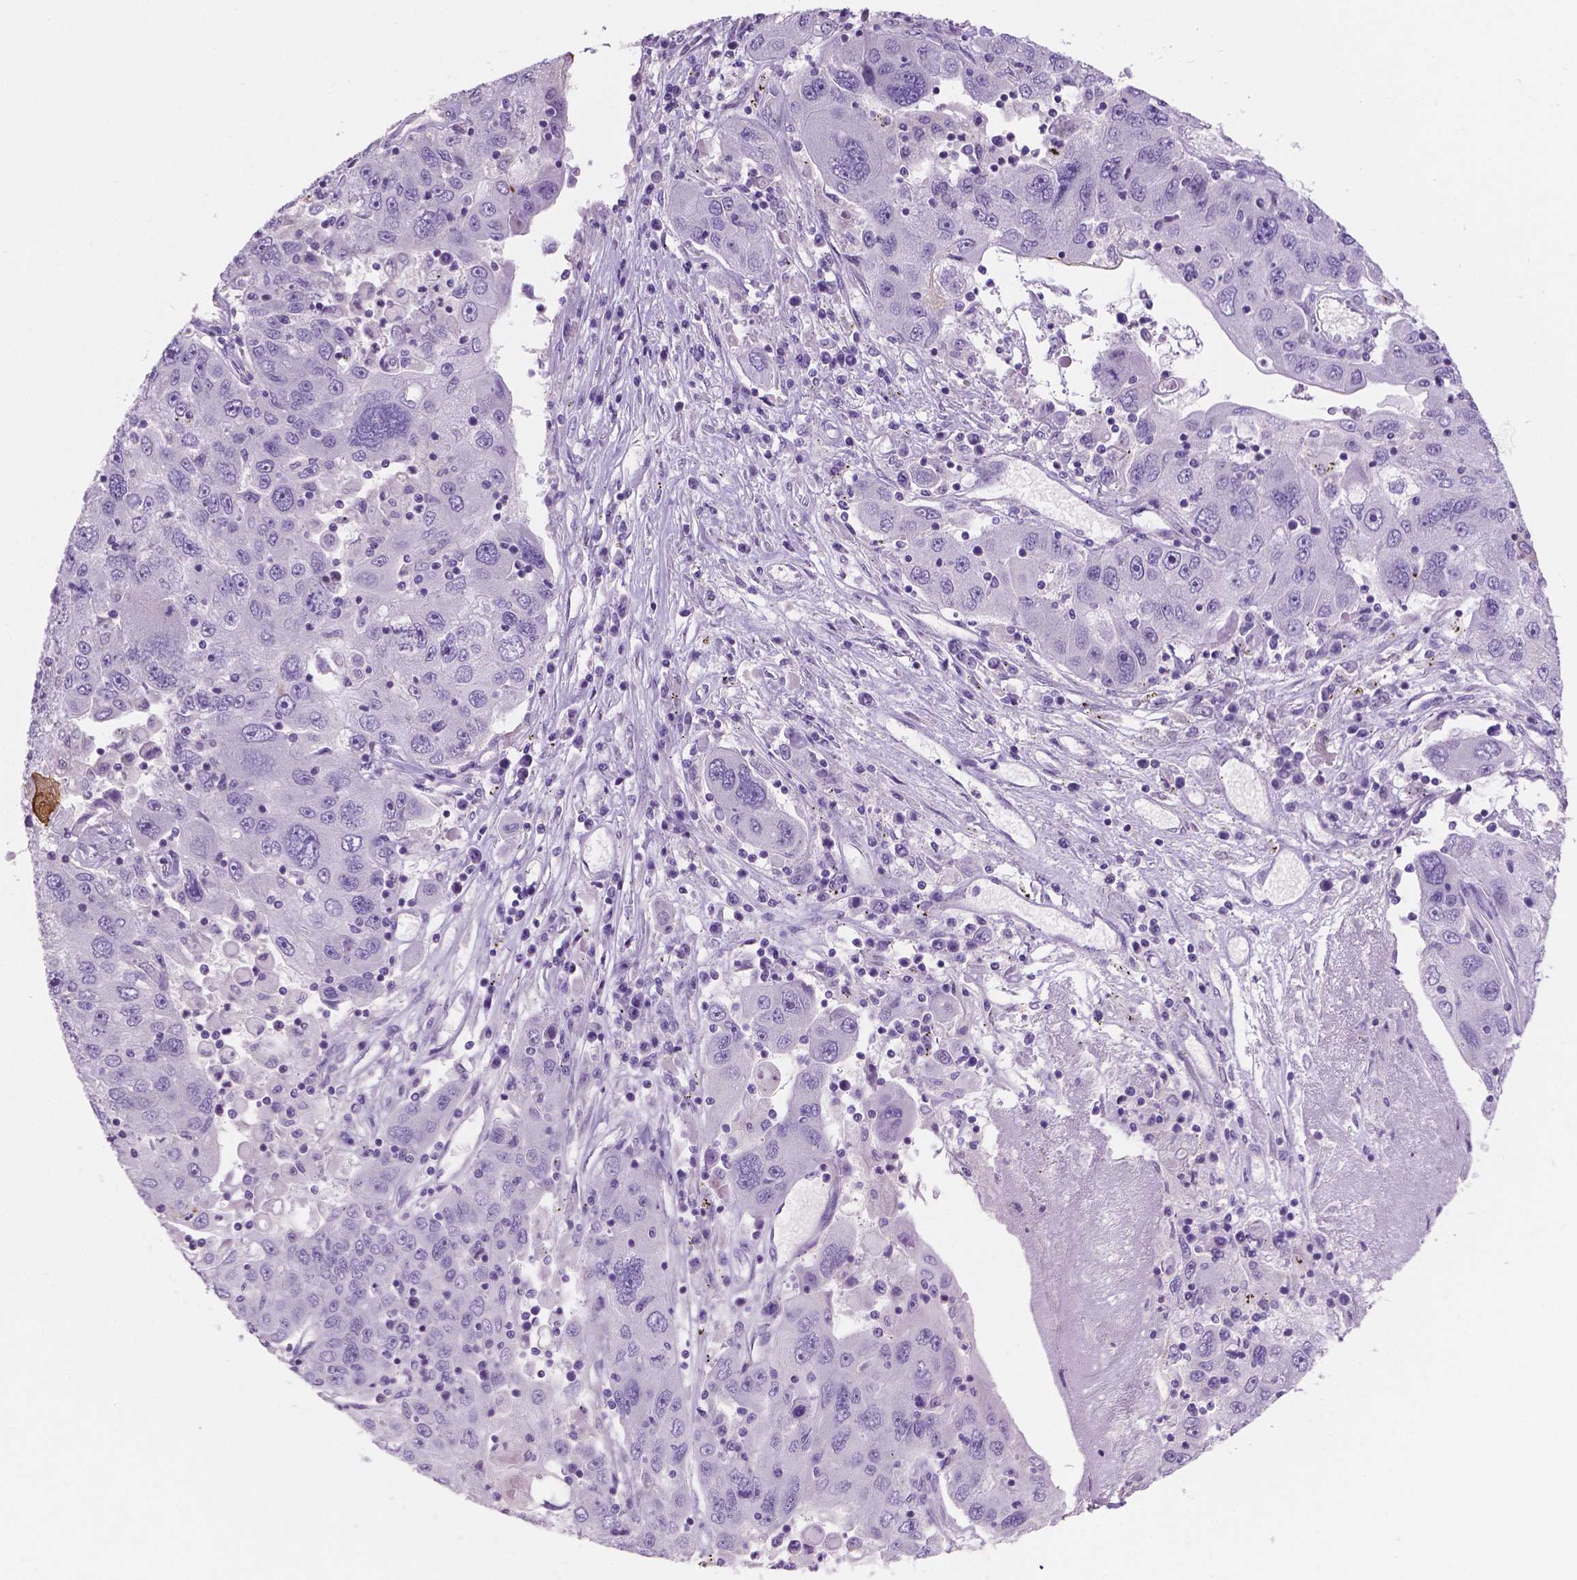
{"staining": {"intensity": "moderate", "quantity": "<25%", "location": "cytoplasmic/membranous"}, "tissue": "stomach cancer", "cell_type": "Tumor cells", "image_type": "cancer", "snomed": [{"axis": "morphology", "description": "Adenocarcinoma, NOS"}, {"axis": "topography", "description": "Stomach"}], "caption": "Moderate cytoplasmic/membranous expression for a protein is present in approximately <25% of tumor cells of stomach cancer using immunohistochemistry (IHC).", "gene": "SBSN", "patient": {"sex": "male", "age": 56}}